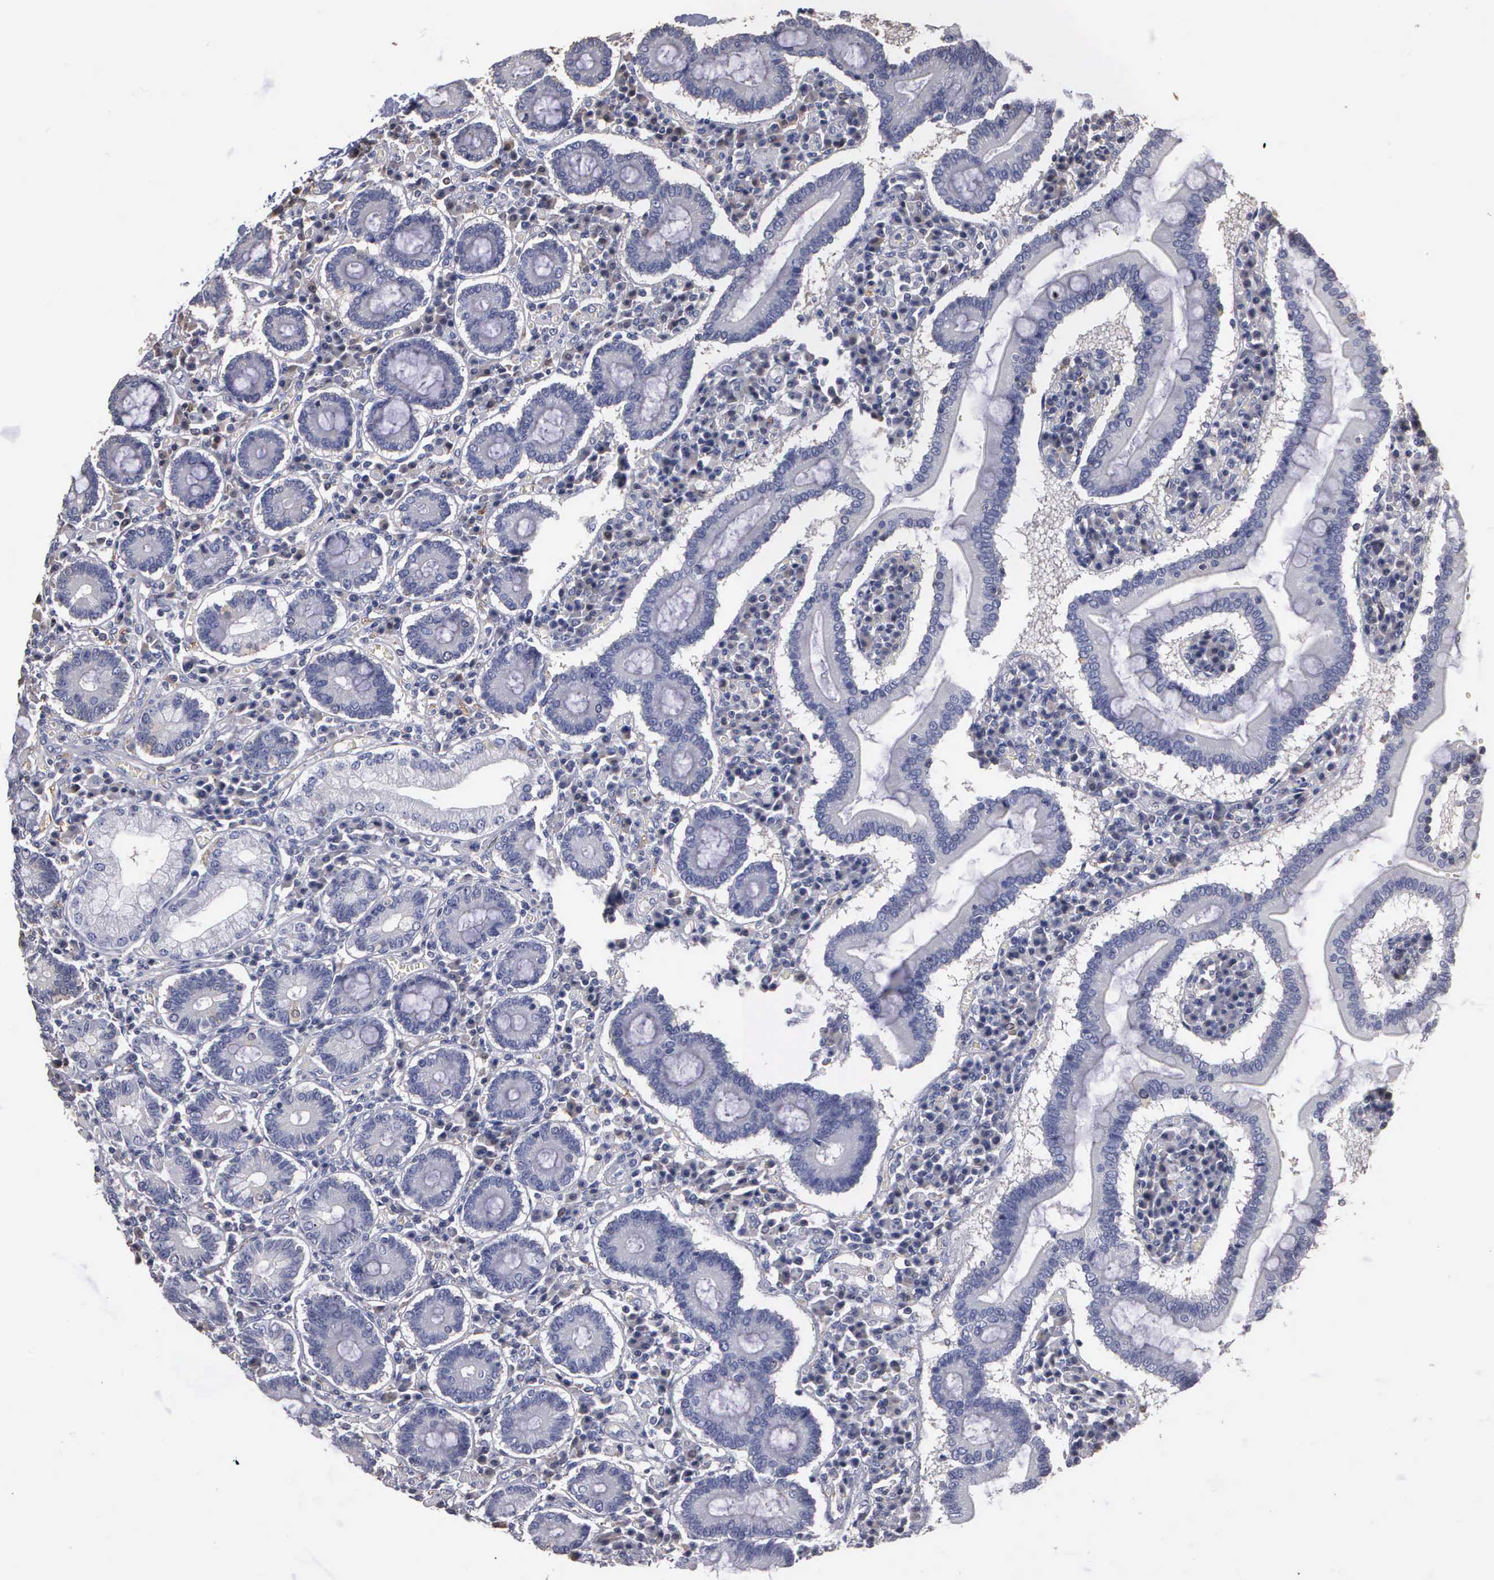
{"staining": {"intensity": "negative", "quantity": "none", "location": "none"}, "tissue": "duodenum", "cell_type": "Glandular cells", "image_type": "normal", "snomed": [{"axis": "morphology", "description": "Normal tissue, NOS"}, {"axis": "topography", "description": "Duodenum"}], "caption": "The micrograph displays no significant staining in glandular cells of duodenum. (DAB (3,3'-diaminobenzidine) IHC with hematoxylin counter stain).", "gene": "ENO3", "patient": {"sex": "female", "age": 73}}